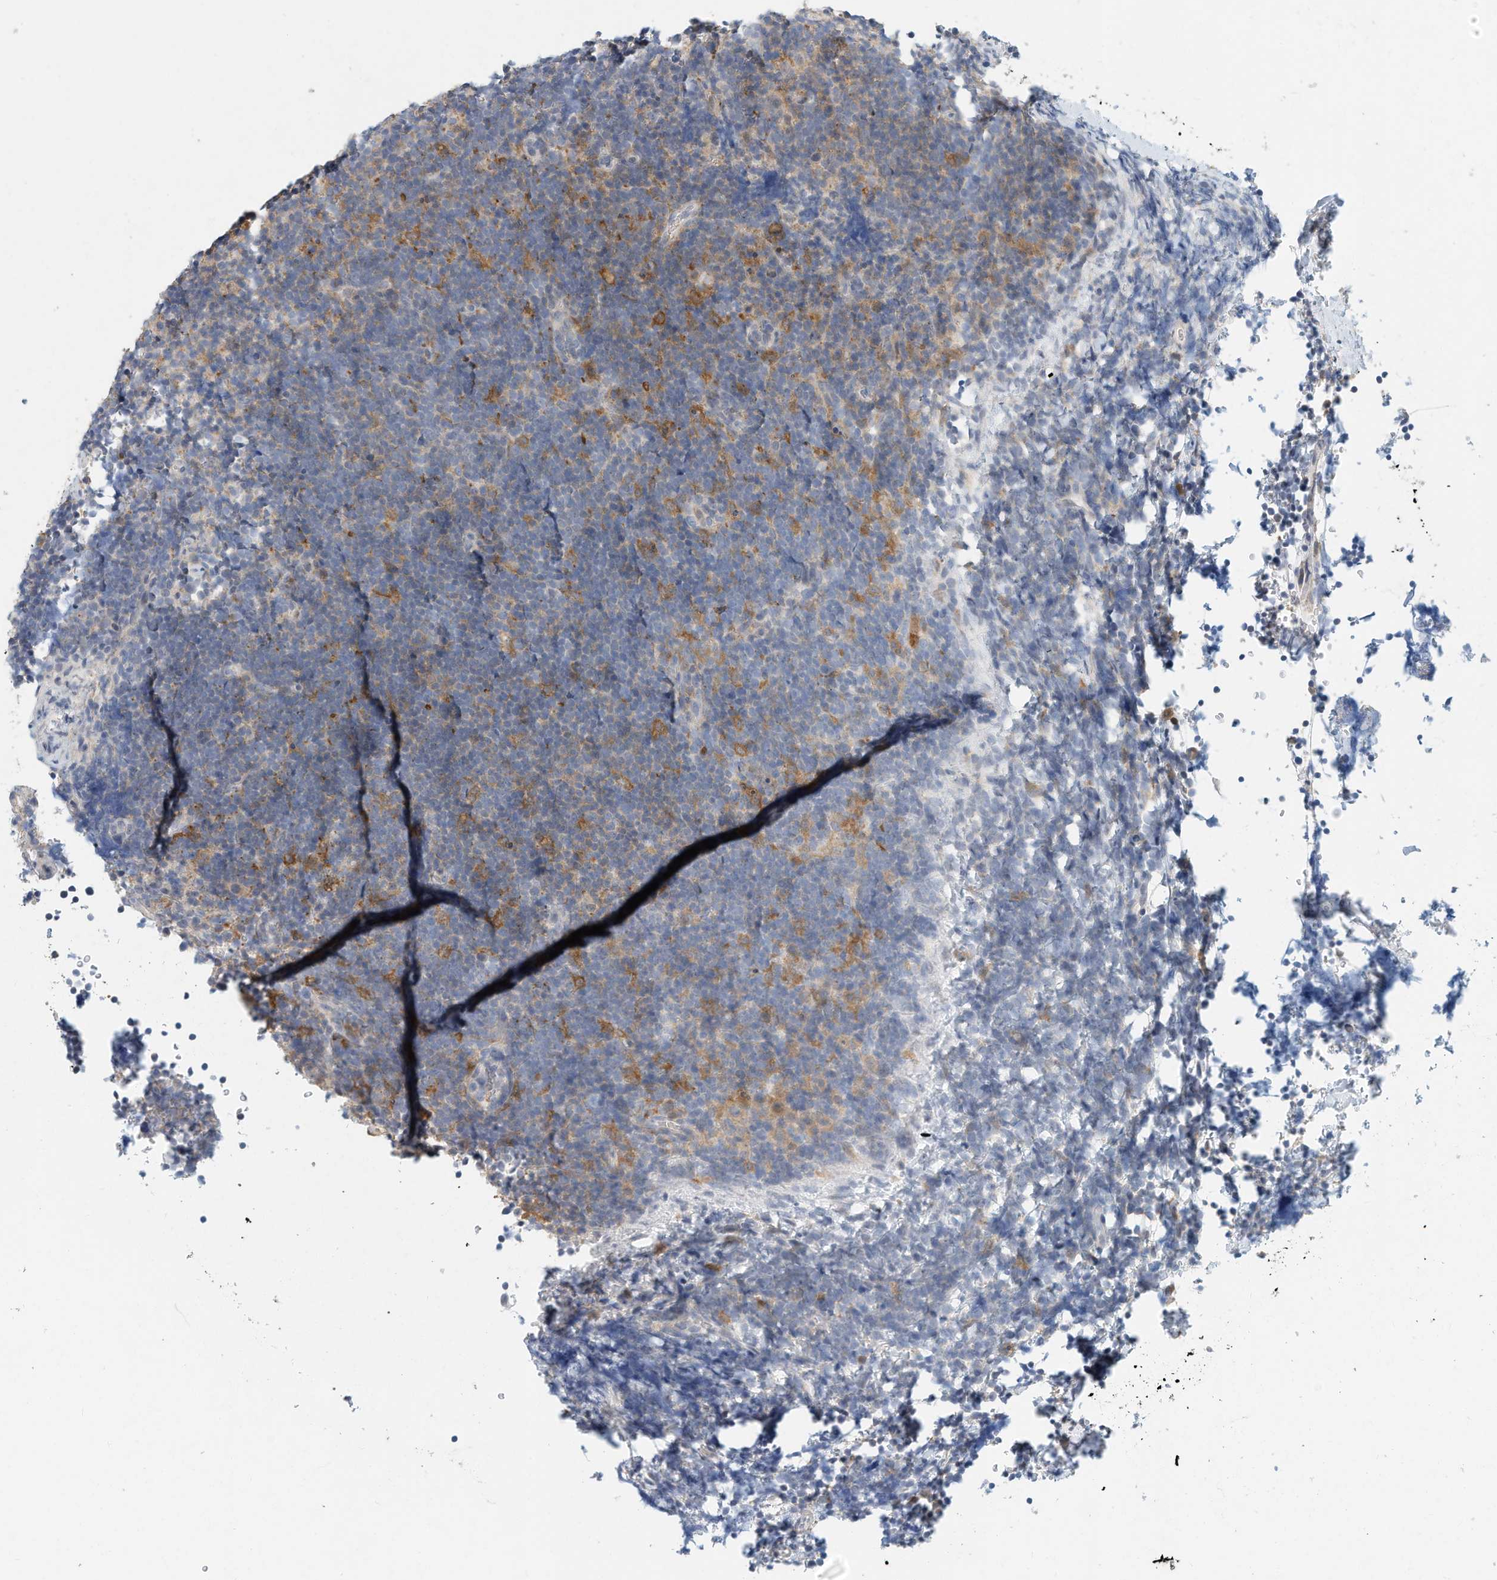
{"staining": {"intensity": "negative", "quantity": "none", "location": "none"}, "tissue": "lymphoma", "cell_type": "Tumor cells", "image_type": "cancer", "snomed": [{"axis": "morphology", "description": "Malignant lymphoma, non-Hodgkin's type, High grade"}, {"axis": "topography", "description": "Lymph node"}], "caption": "Immunohistochemistry (IHC) of malignant lymphoma, non-Hodgkin's type (high-grade) displays no staining in tumor cells.", "gene": "MICAL1", "patient": {"sex": "male", "age": 13}}